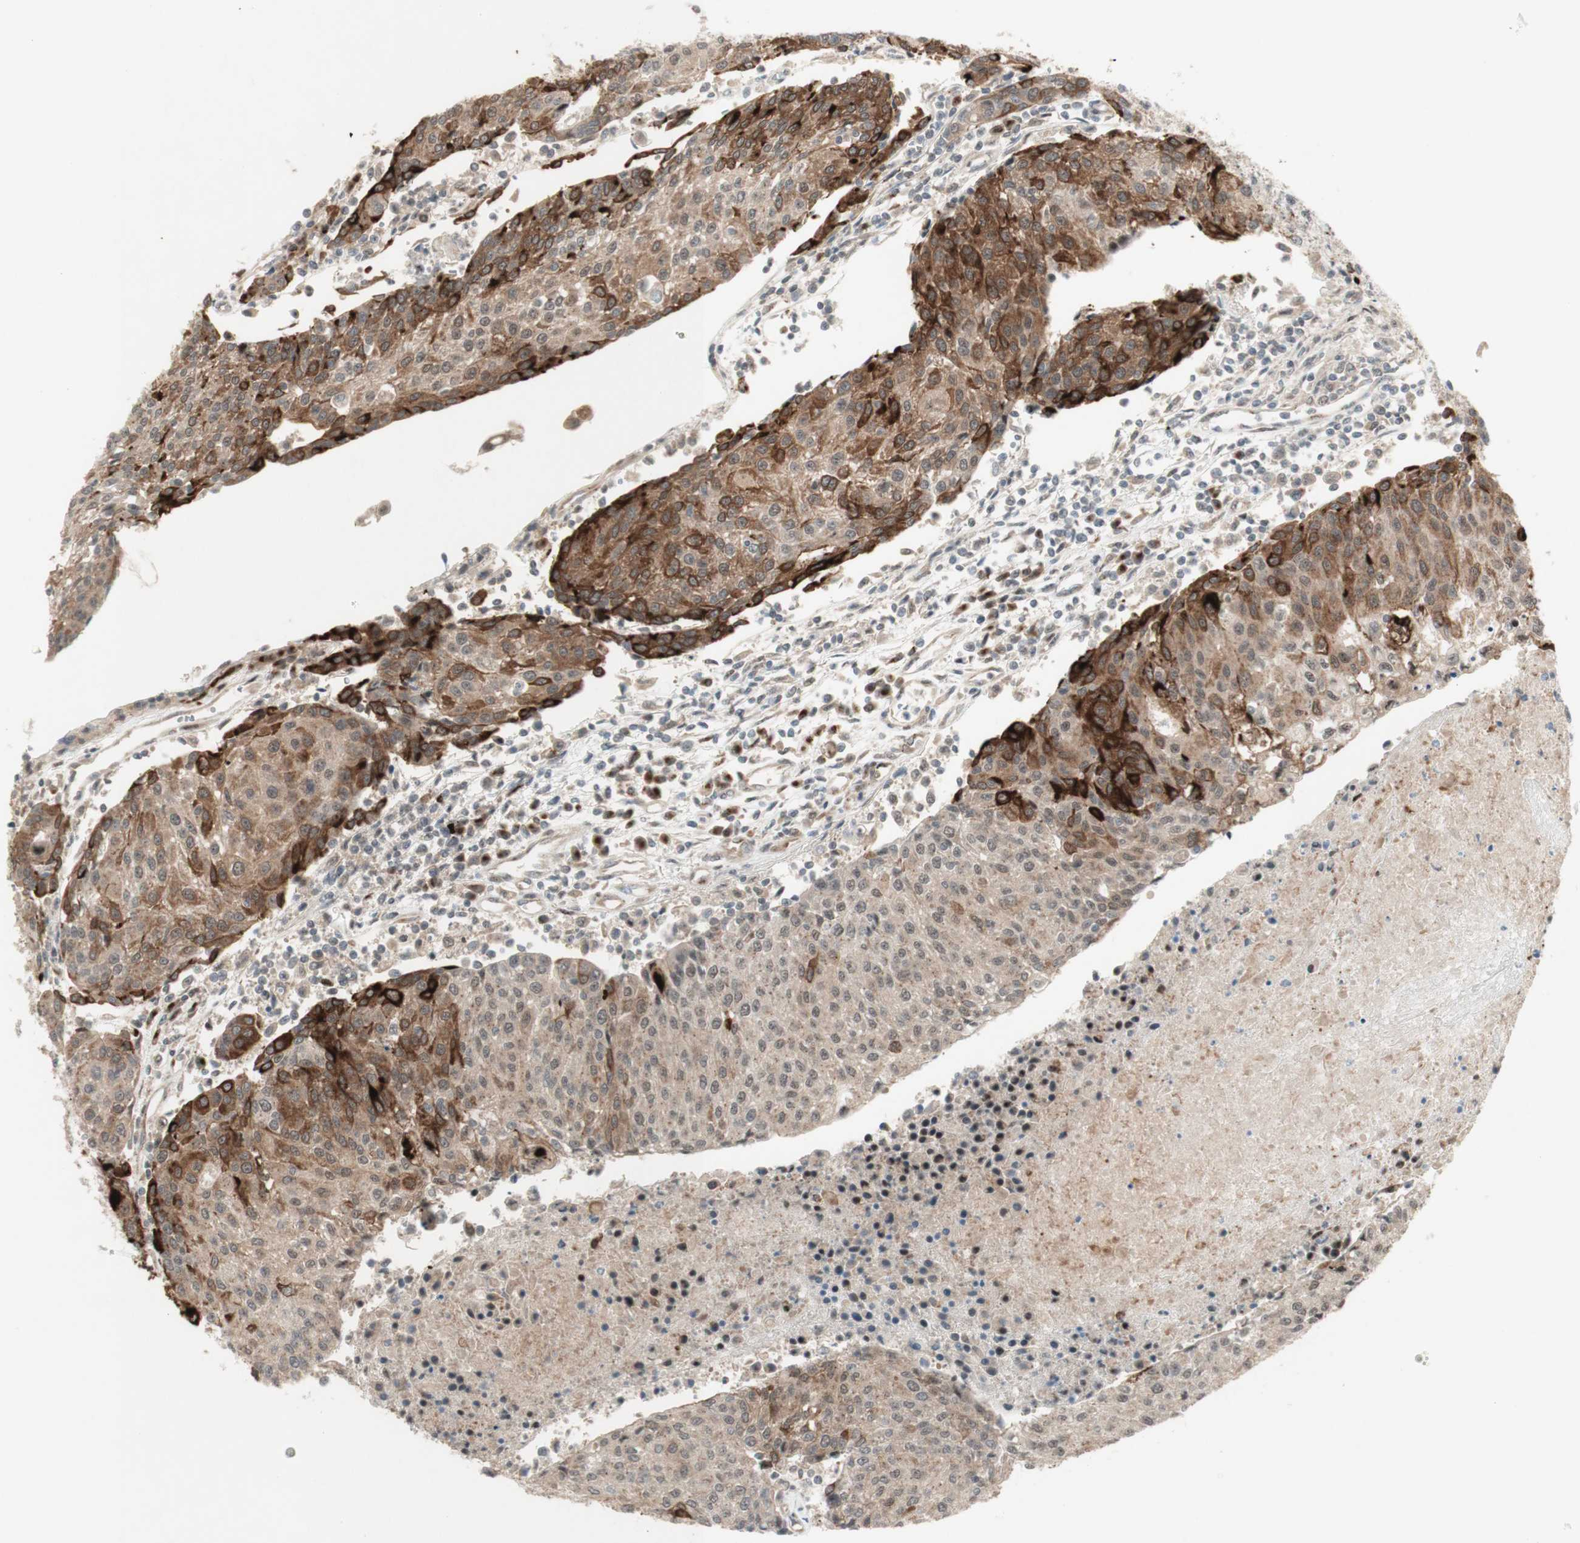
{"staining": {"intensity": "moderate", "quantity": ">75%", "location": "cytoplasmic/membranous"}, "tissue": "urothelial cancer", "cell_type": "Tumor cells", "image_type": "cancer", "snomed": [{"axis": "morphology", "description": "Urothelial carcinoma, High grade"}, {"axis": "topography", "description": "Urinary bladder"}], "caption": "Protein expression by immunohistochemistry (IHC) reveals moderate cytoplasmic/membranous expression in approximately >75% of tumor cells in urothelial cancer. (DAB (3,3'-diaminobenzidine) IHC, brown staining for protein, blue staining for nuclei).", "gene": "CYLD", "patient": {"sex": "female", "age": 85}}